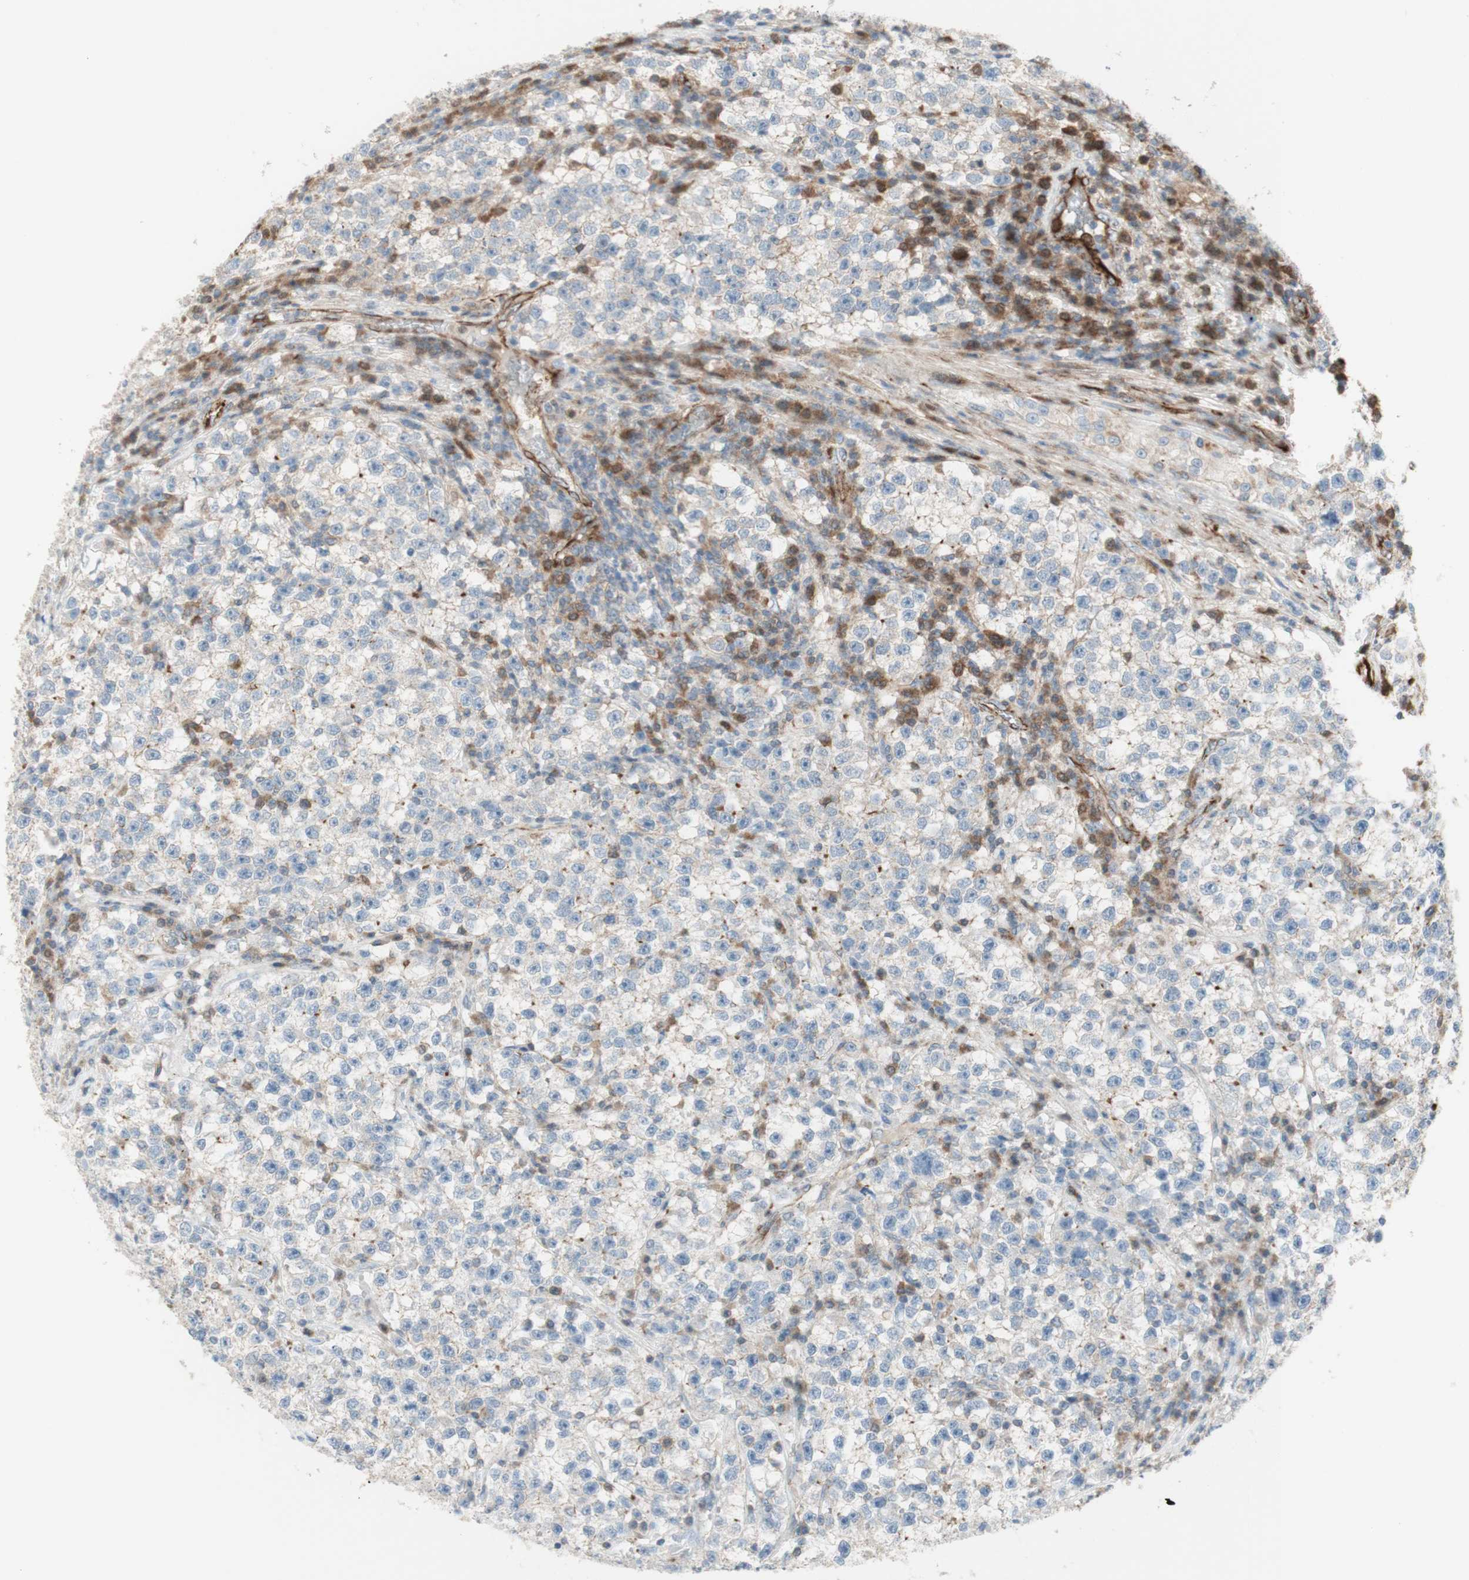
{"staining": {"intensity": "negative", "quantity": "none", "location": "none"}, "tissue": "testis cancer", "cell_type": "Tumor cells", "image_type": "cancer", "snomed": [{"axis": "morphology", "description": "Seminoma, NOS"}, {"axis": "topography", "description": "Testis"}], "caption": "This photomicrograph is of testis cancer (seminoma) stained with IHC to label a protein in brown with the nuclei are counter-stained blue. There is no staining in tumor cells.", "gene": "POU2AF1", "patient": {"sex": "male", "age": 22}}